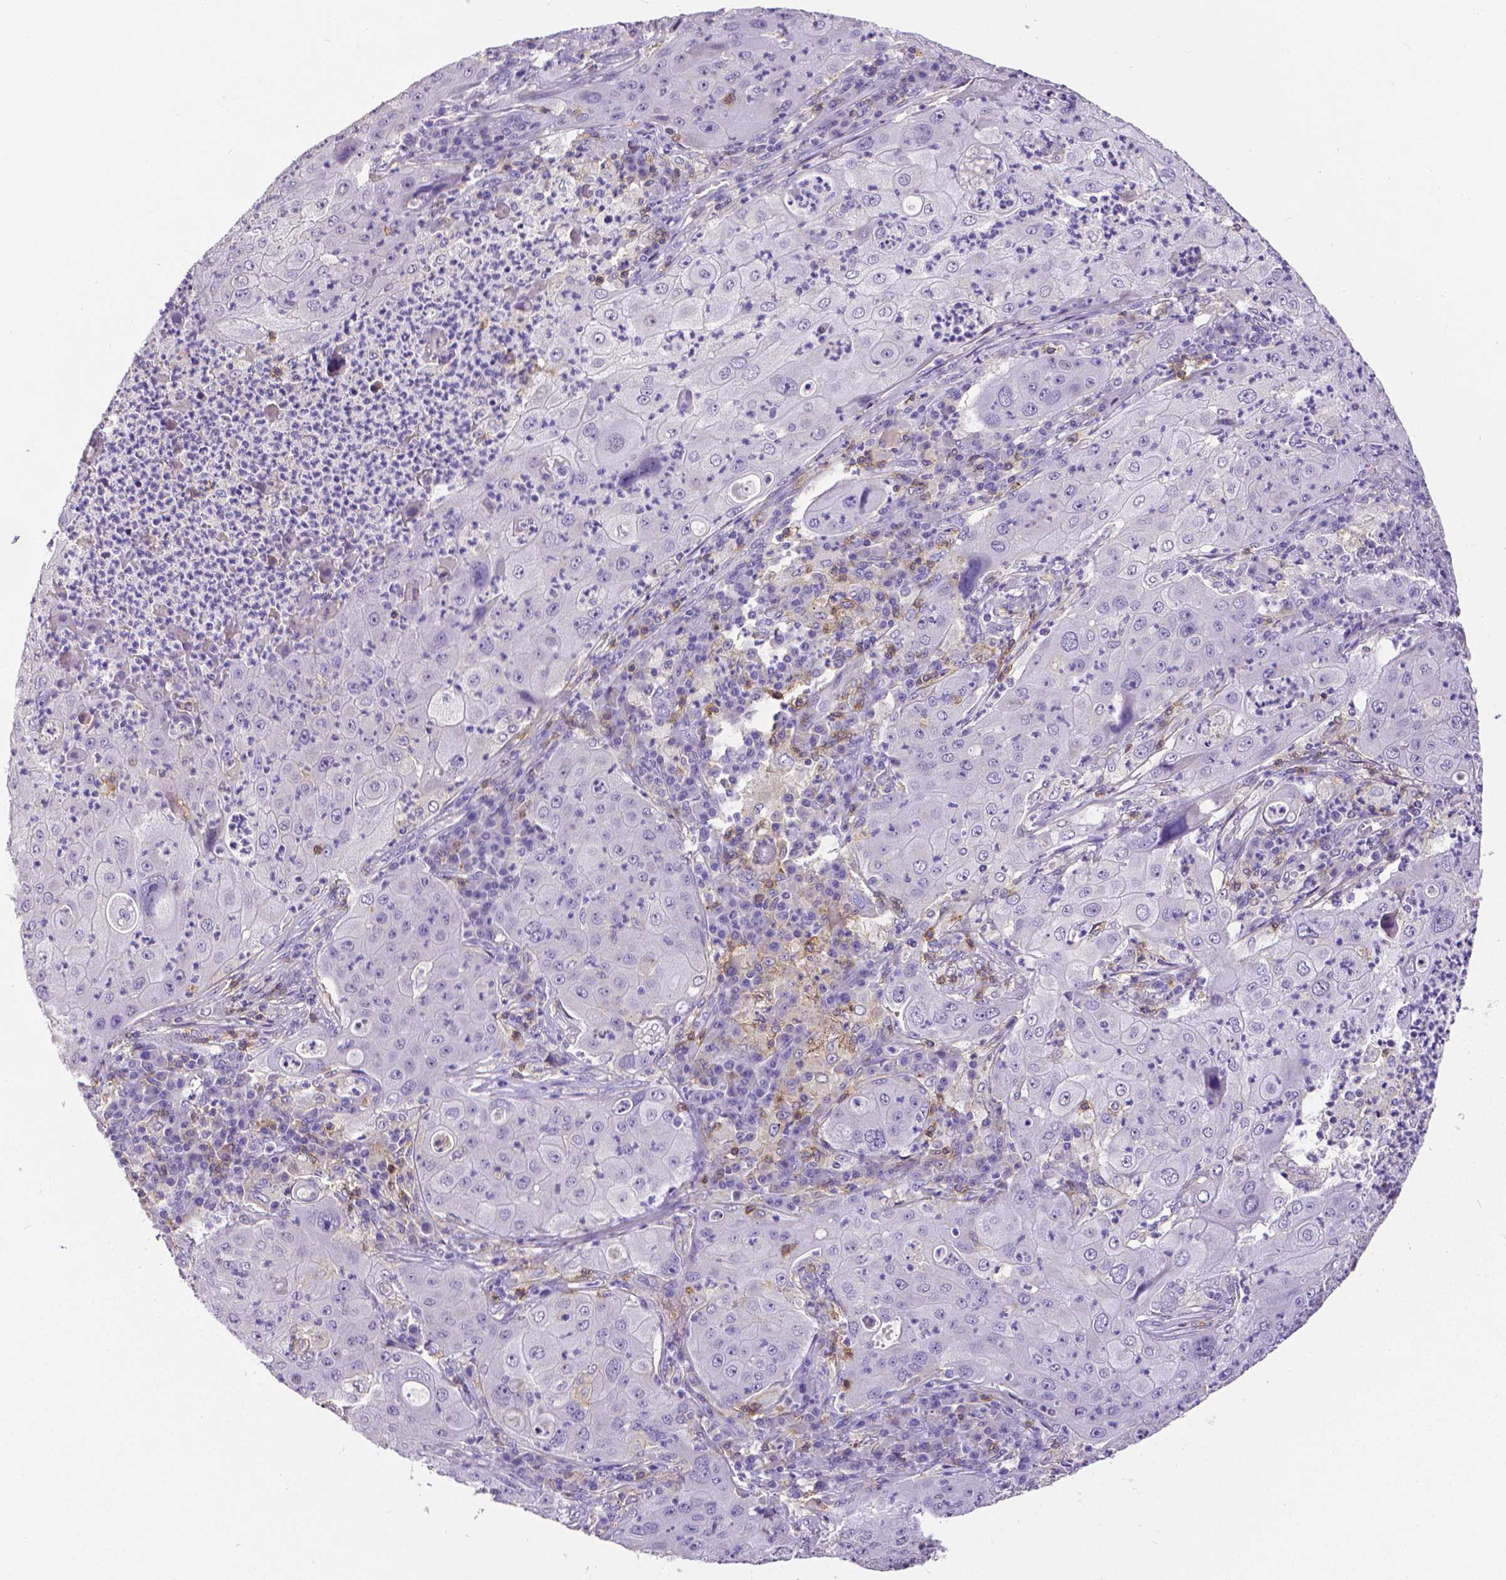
{"staining": {"intensity": "negative", "quantity": "none", "location": "none"}, "tissue": "lung cancer", "cell_type": "Tumor cells", "image_type": "cancer", "snomed": [{"axis": "morphology", "description": "Squamous cell carcinoma, NOS"}, {"axis": "topography", "description": "Lung"}], "caption": "An immunohistochemistry (IHC) image of lung squamous cell carcinoma is shown. There is no staining in tumor cells of lung squamous cell carcinoma.", "gene": "CD4", "patient": {"sex": "female", "age": 59}}